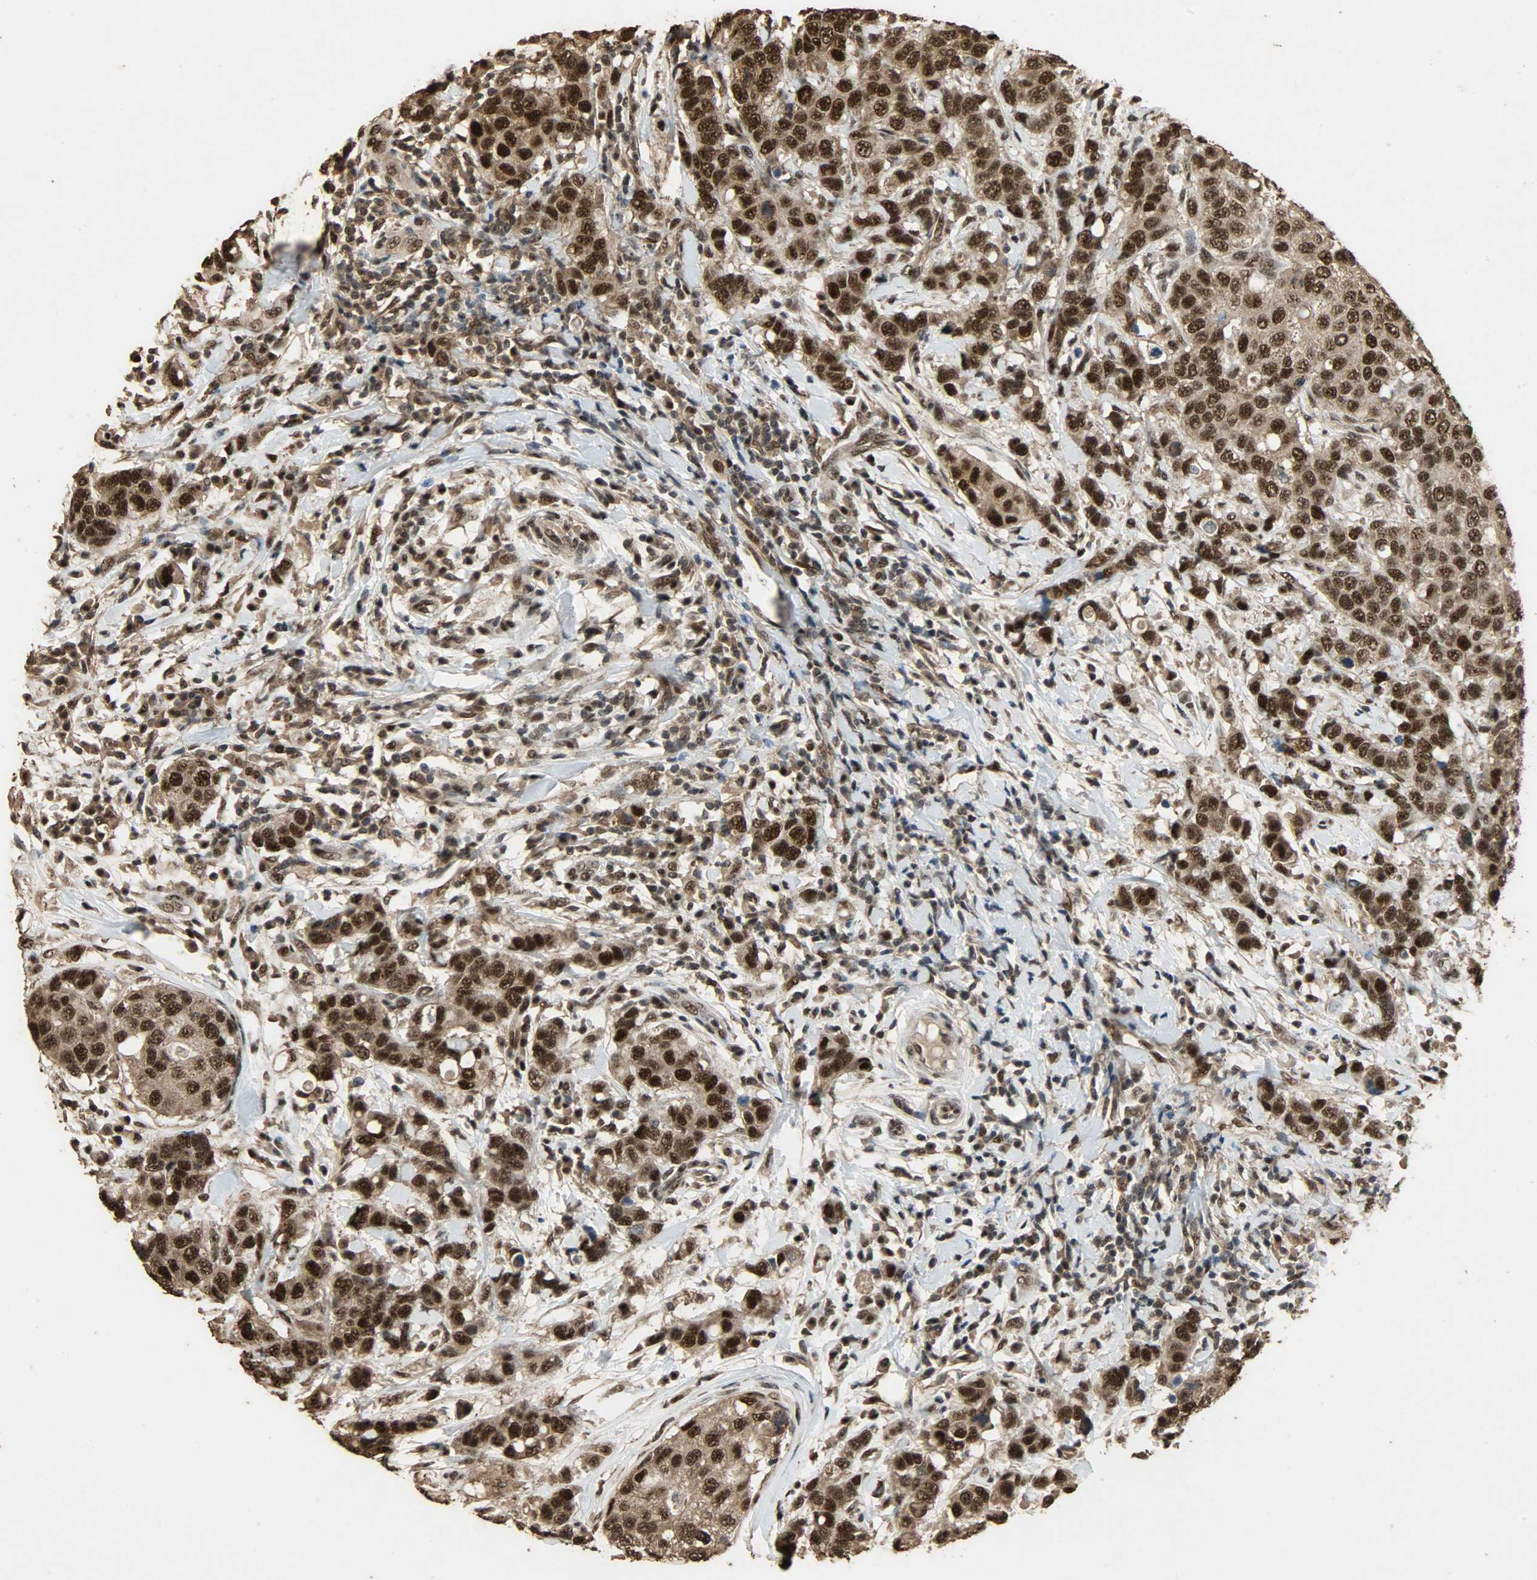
{"staining": {"intensity": "strong", "quantity": ">75%", "location": "cytoplasmic/membranous,nuclear"}, "tissue": "breast cancer", "cell_type": "Tumor cells", "image_type": "cancer", "snomed": [{"axis": "morphology", "description": "Duct carcinoma"}, {"axis": "topography", "description": "Breast"}], "caption": "A brown stain highlights strong cytoplasmic/membranous and nuclear expression of a protein in breast cancer tumor cells. The protein of interest is shown in brown color, while the nuclei are stained blue.", "gene": "CCNT2", "patient": {"sex": "female", "age": 27}}